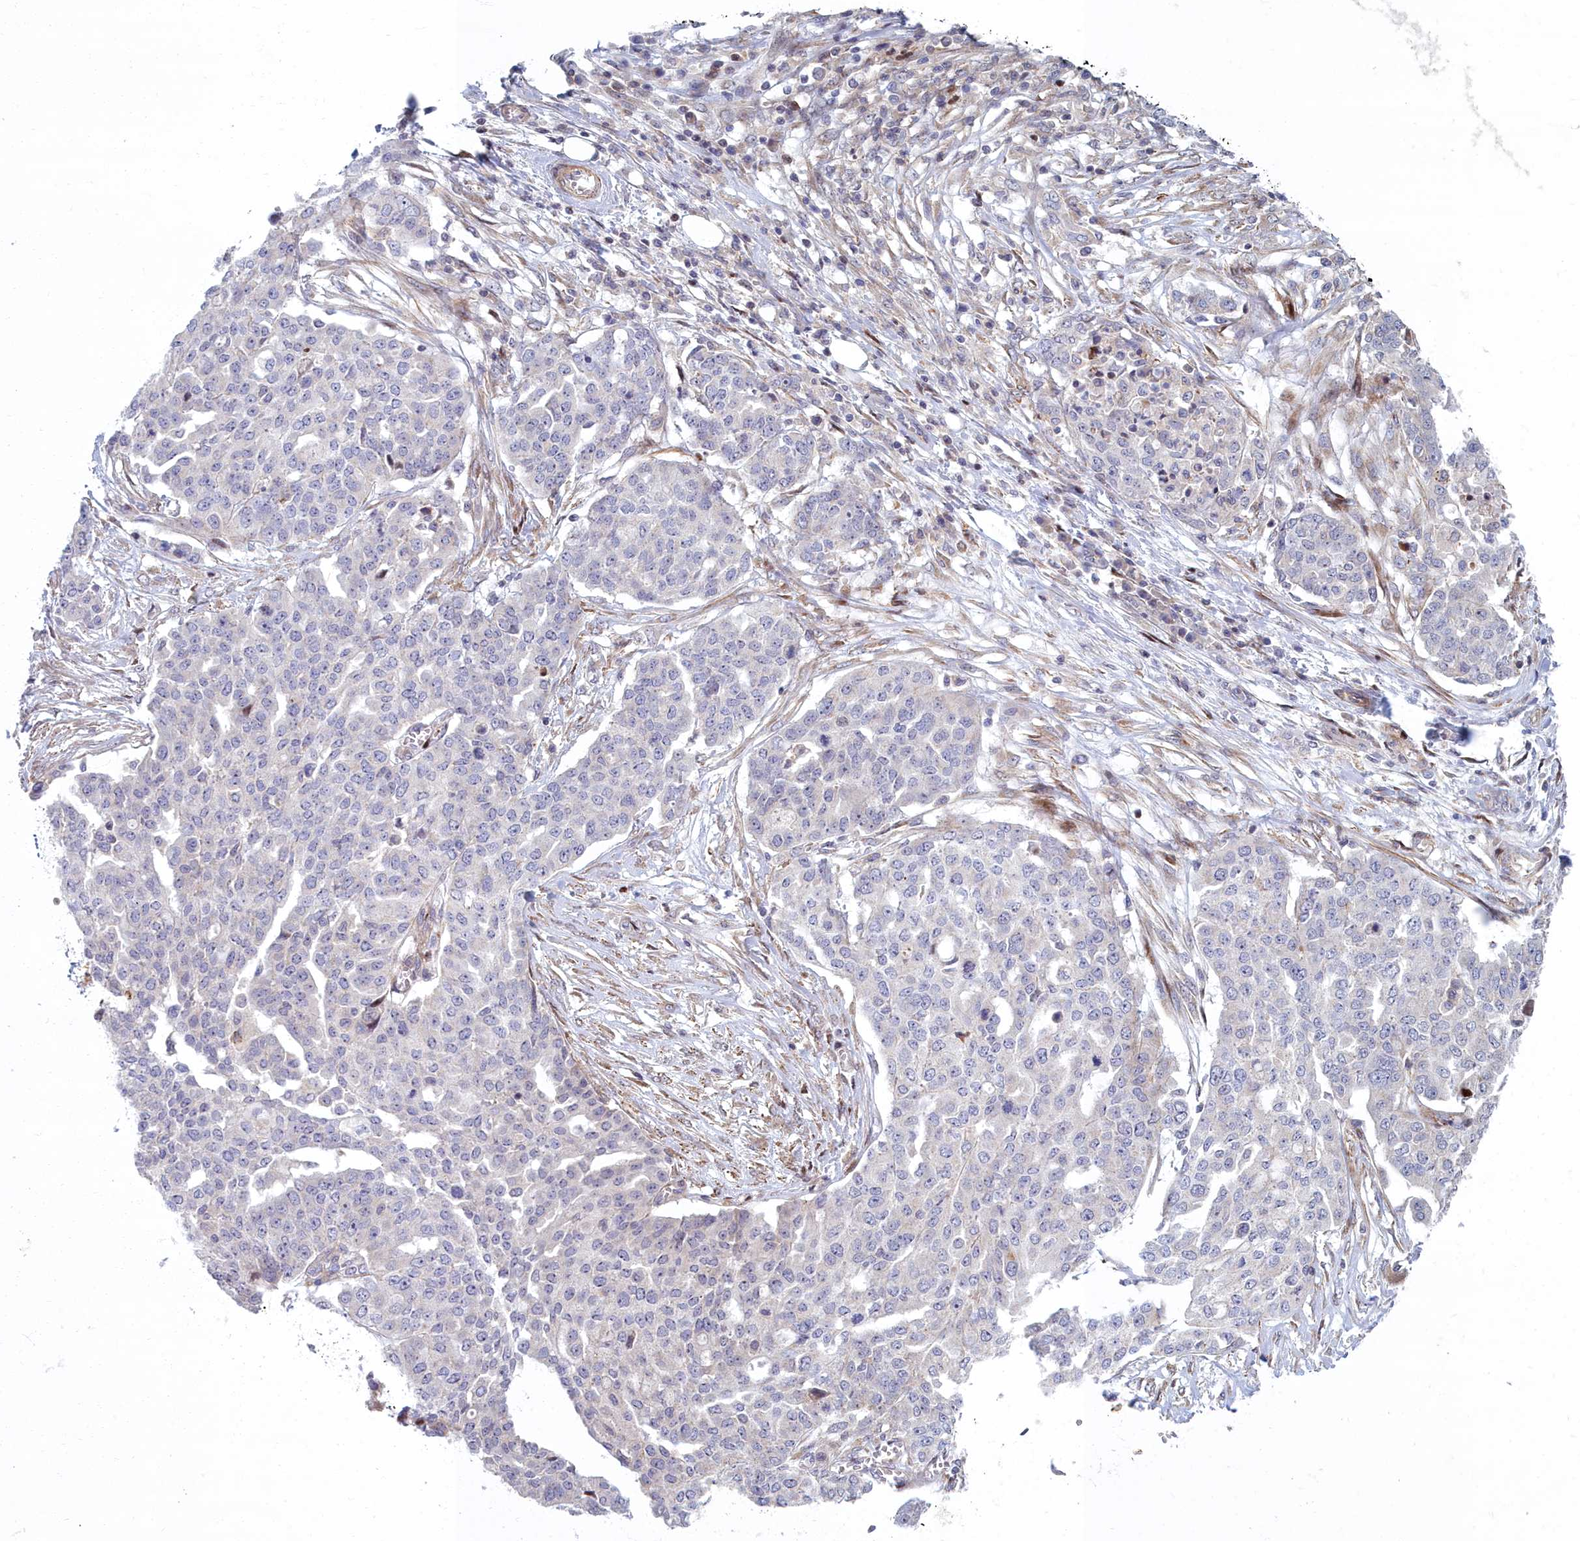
{"staining": {"intensity": "negative", "quantity": "none", "location": "none"}, "tissue": "ovarian cancer", "cell_type": "Tumor cells", "image_type": "cancer", "snomed": [{"axis": "morphology", "description": "Cystadenocarcinoma, serous, NOS"}, {"axis": "topography", "description": "Soft tissue"}, {"axis": "topography", "description": "Ovary"}], "caption": "IHC of ovarian serous cystadenocarcinoma demonstrates no staining in tumor cells. Nuclei are stained in blue.", "gene": "C15orf40", "patient": {"sex": "female", "age": 57}}